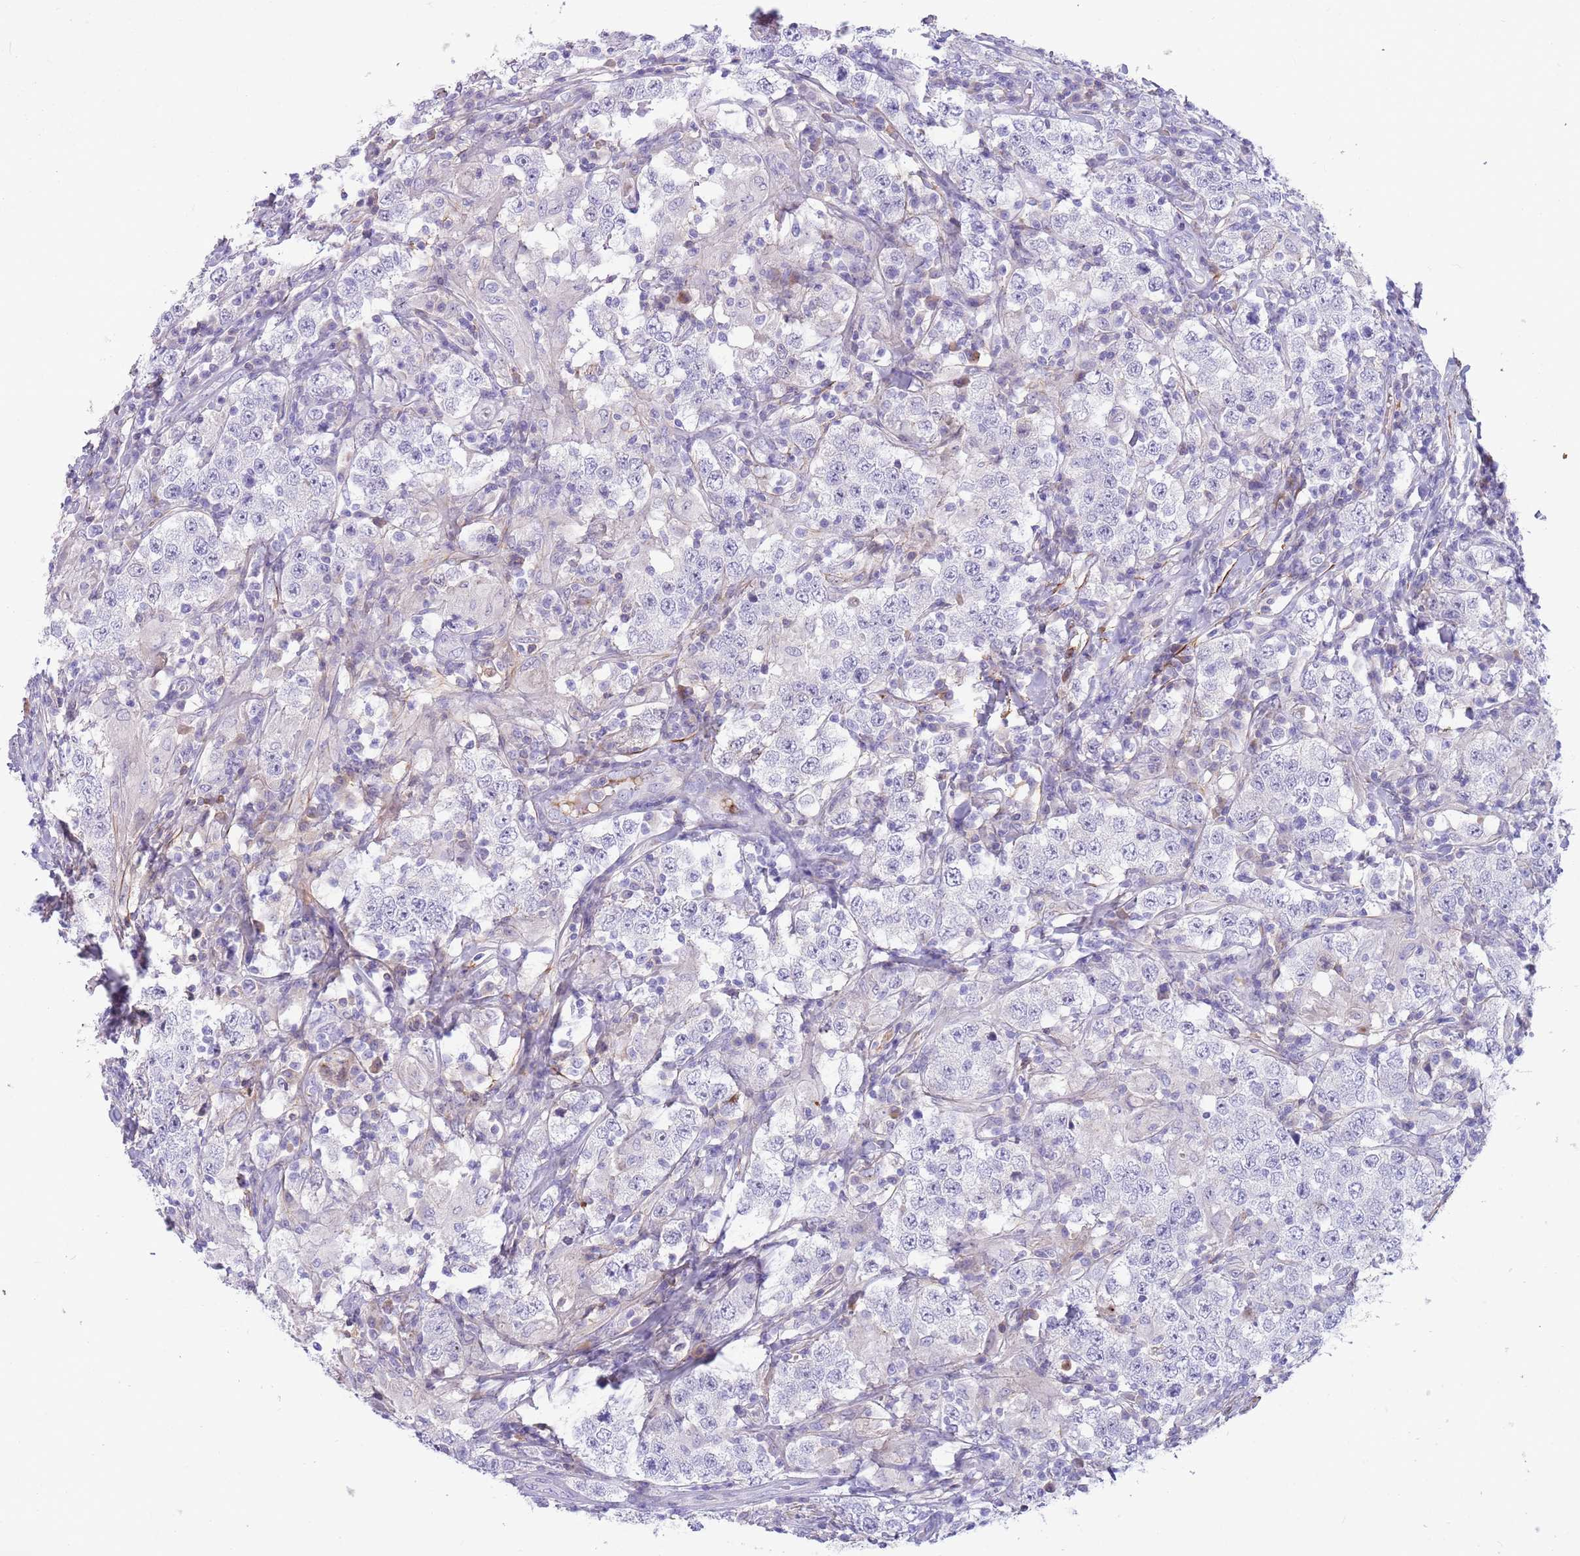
{"staining": {"intensity": "negative", "quantity": "none", "location": "none"}, "tissue": "testis cancer", "cell_type": "Tumor cells", "image_type": "cancer", "snomed": [{"axis": "morphology", "description": "Seminoma, NOS"}, {"axis": "morphology", "description": "Carcinoma, Embryonal, NOS"}, {"axis": "topography", "description": "Testis"}], "caption": "Tumor cells are negative for protein expression in human testis cancer (embryonal carcinoma).", "gene": "LEPROTL1", "patient": {"sex": "male", "age": 41}}